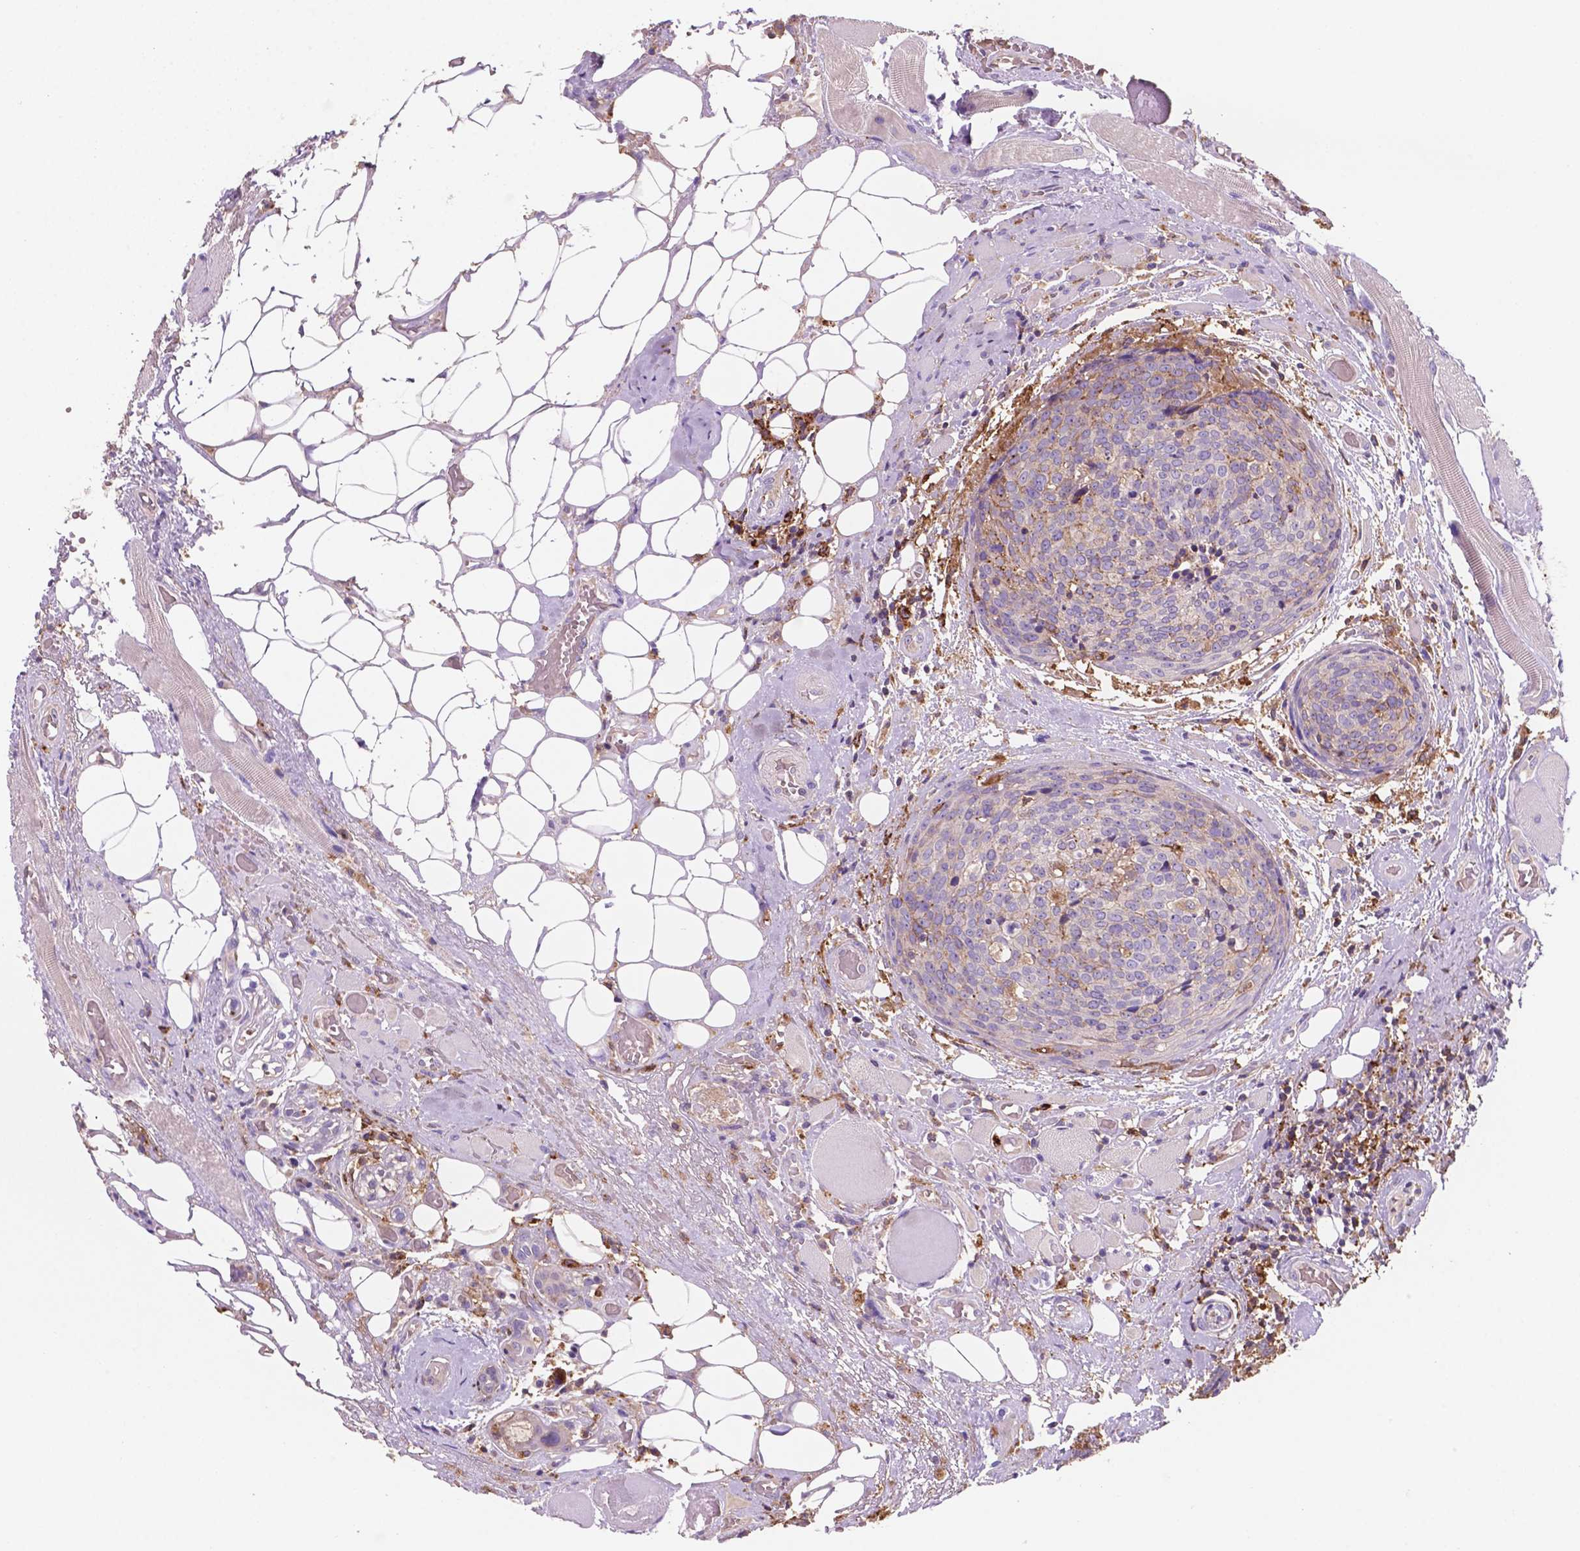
{"staining": {"intensity": "negative", "quantity": "none", "location": "none"}, "tissue": "head and neck cancer", "cell_type": "Tumor cells", "image_type": "cancer", "snomed": [{"axis": "morphology", "description": "Squamous cell carcinoma, NOS"}, {"axis": "topography", "description": "Oral tissue"}, {"axis": "topography", "description": "Head-Neck"}], "caption": "A photomicrograph of head and neck squamous cell carcinoma stained for a protein demonstrates no brown staining in tumor cells.", "gene": "MKRN2OS", "patient": {"sex": "male", "age": 64}}